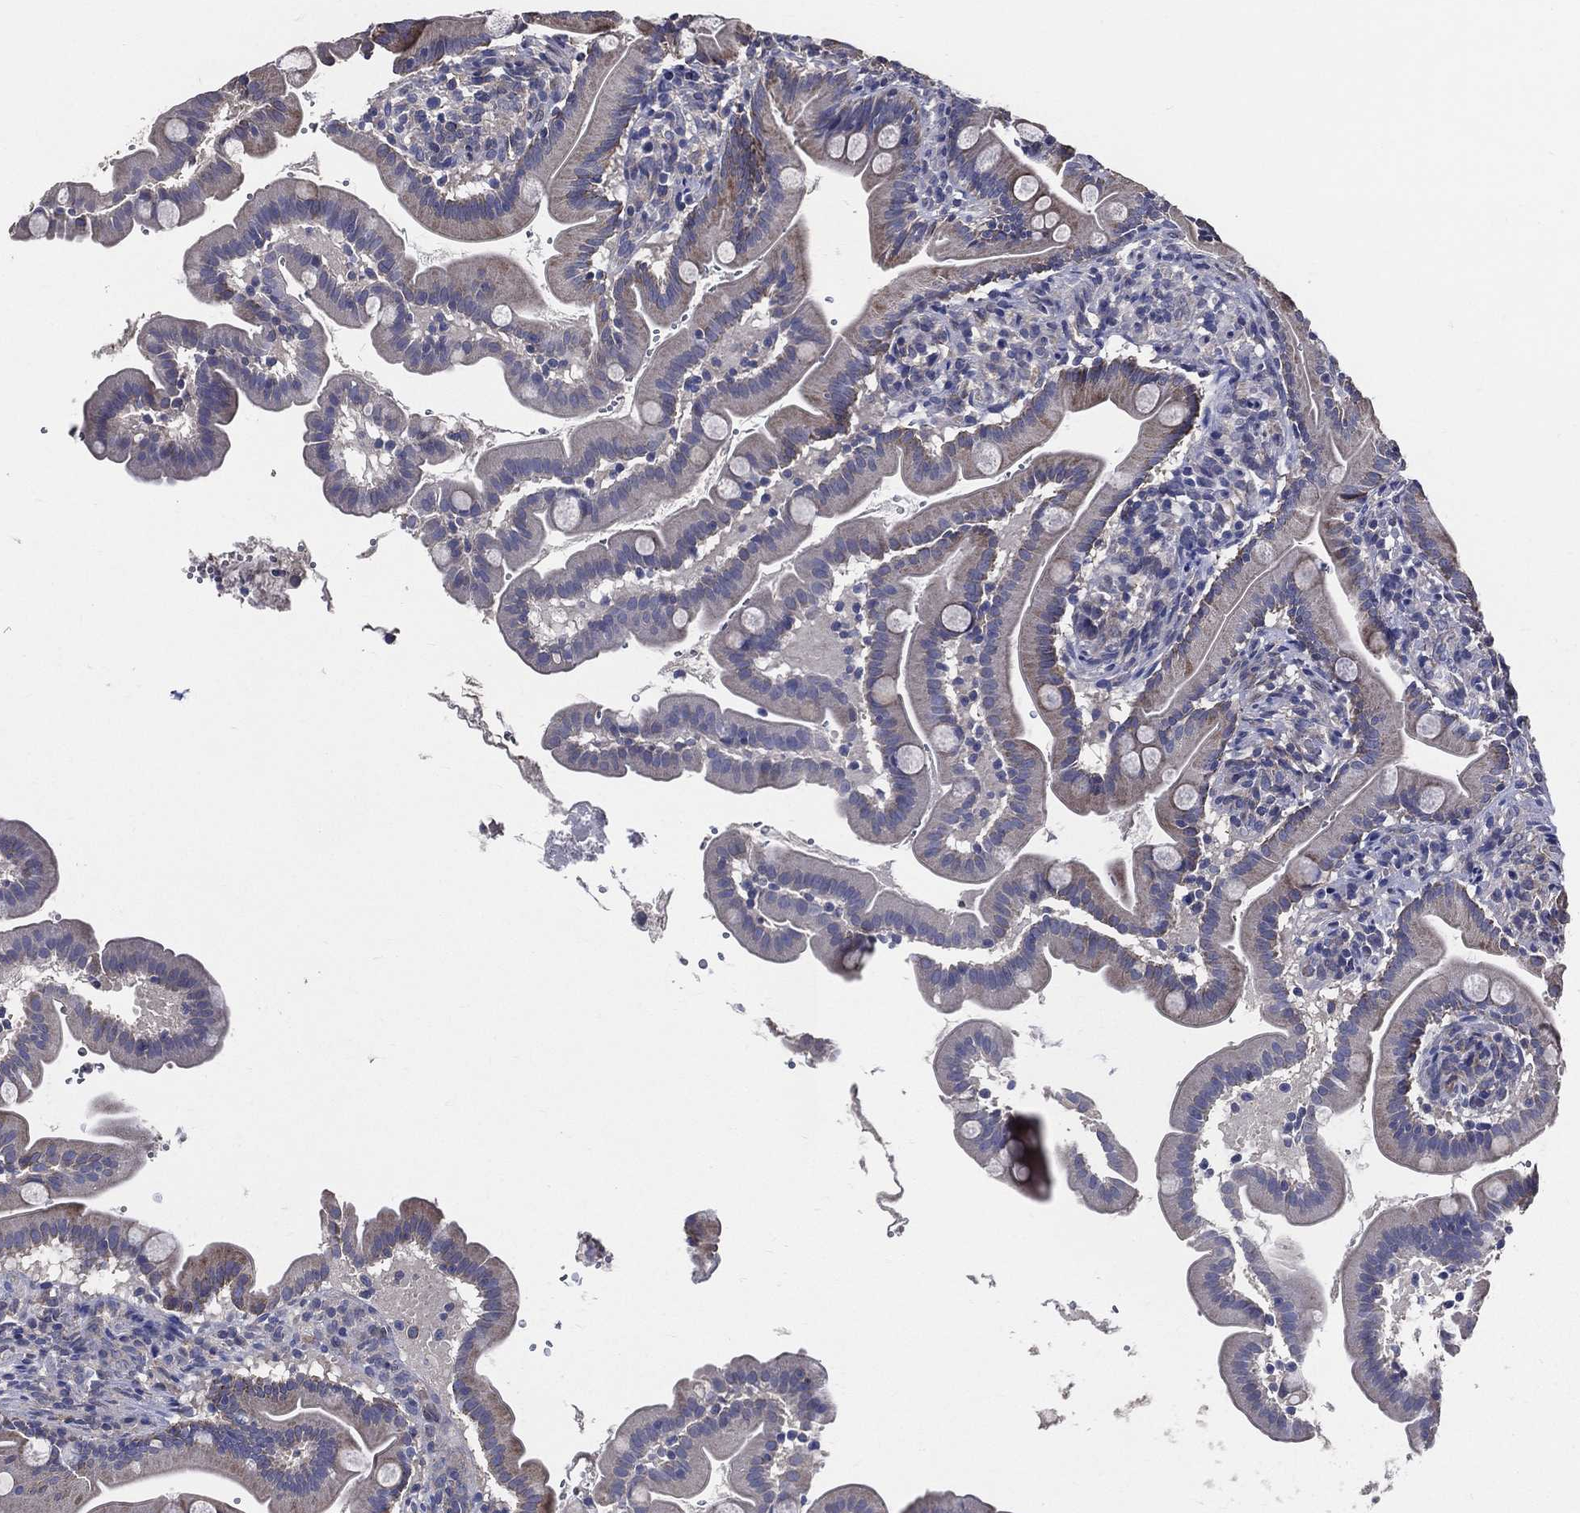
{"staining": {"intensity": "moderate", "quantity": "<25%", "location": "cytoplasmic/membranous"}, "tissue": "small intestine", "cell_type": "Glandular cells", "image_type": "normal", "snomed": [{"axis": "morphology", "description": "Normal tissue, NOS"}, {"axis": "topography", "description": "Small intestine"}], "caption": "This is an image of immunohistochemistry (IHC) staining of benign small intestine, which shows moderate staining in the cytoplasmic/membranous of glandular cells.", "gene": "SERPINB2", "patient": {"sex": "female", "age": 44}}